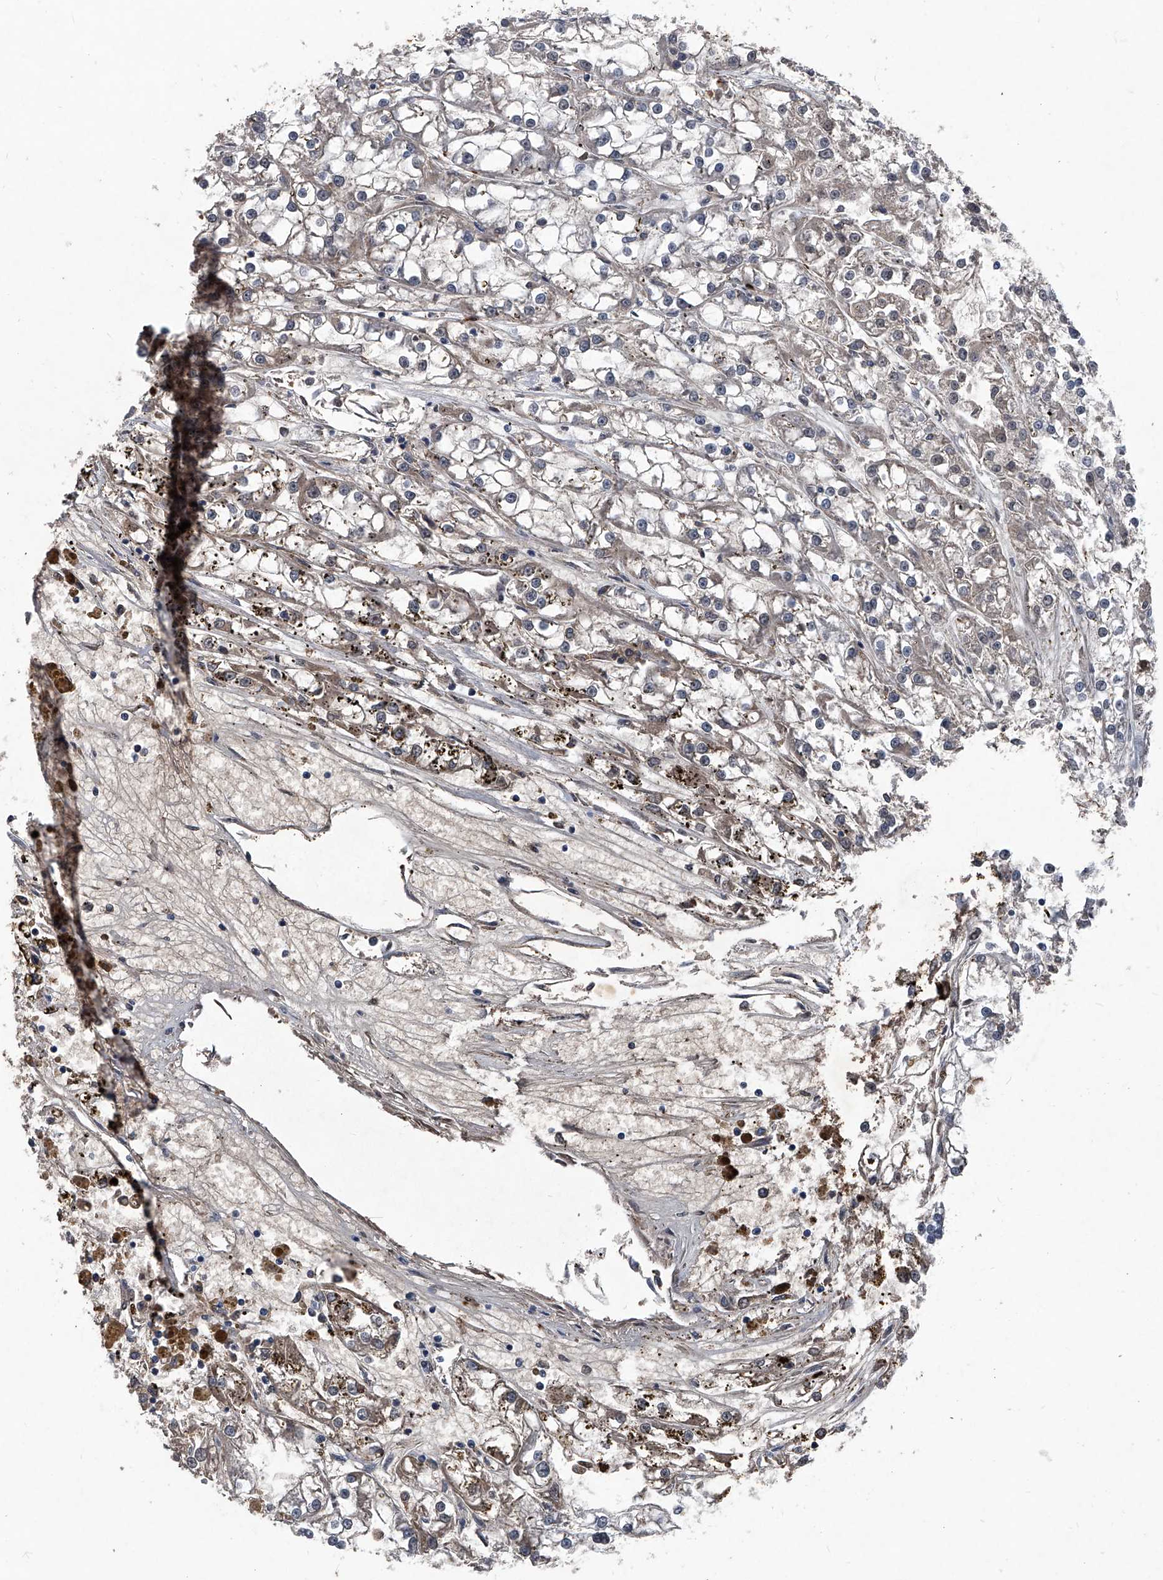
{"staining": {"intensity": "weak", "quantity": "<25%", "location": "cytoplasmic/membranous"}, "tissue": "renal cancer", "cell_type": "Tumor cells", "image_type": "cancer", "snomed": [{"axis": "morphology", "description": "Adenocarcinoma, NOS"}, {"axis": "topography", "description": "Kidney"}], "caption": "Renal cancer was stained to show a protein in brown. There is no significant staining in tumor cells. (DAB (3,3'-diaminobenzidine) immunohistochemistry (IHC), high magnification).", "gene": "MAPKAP1", "patient": {"sex": "female", "age": 52}}